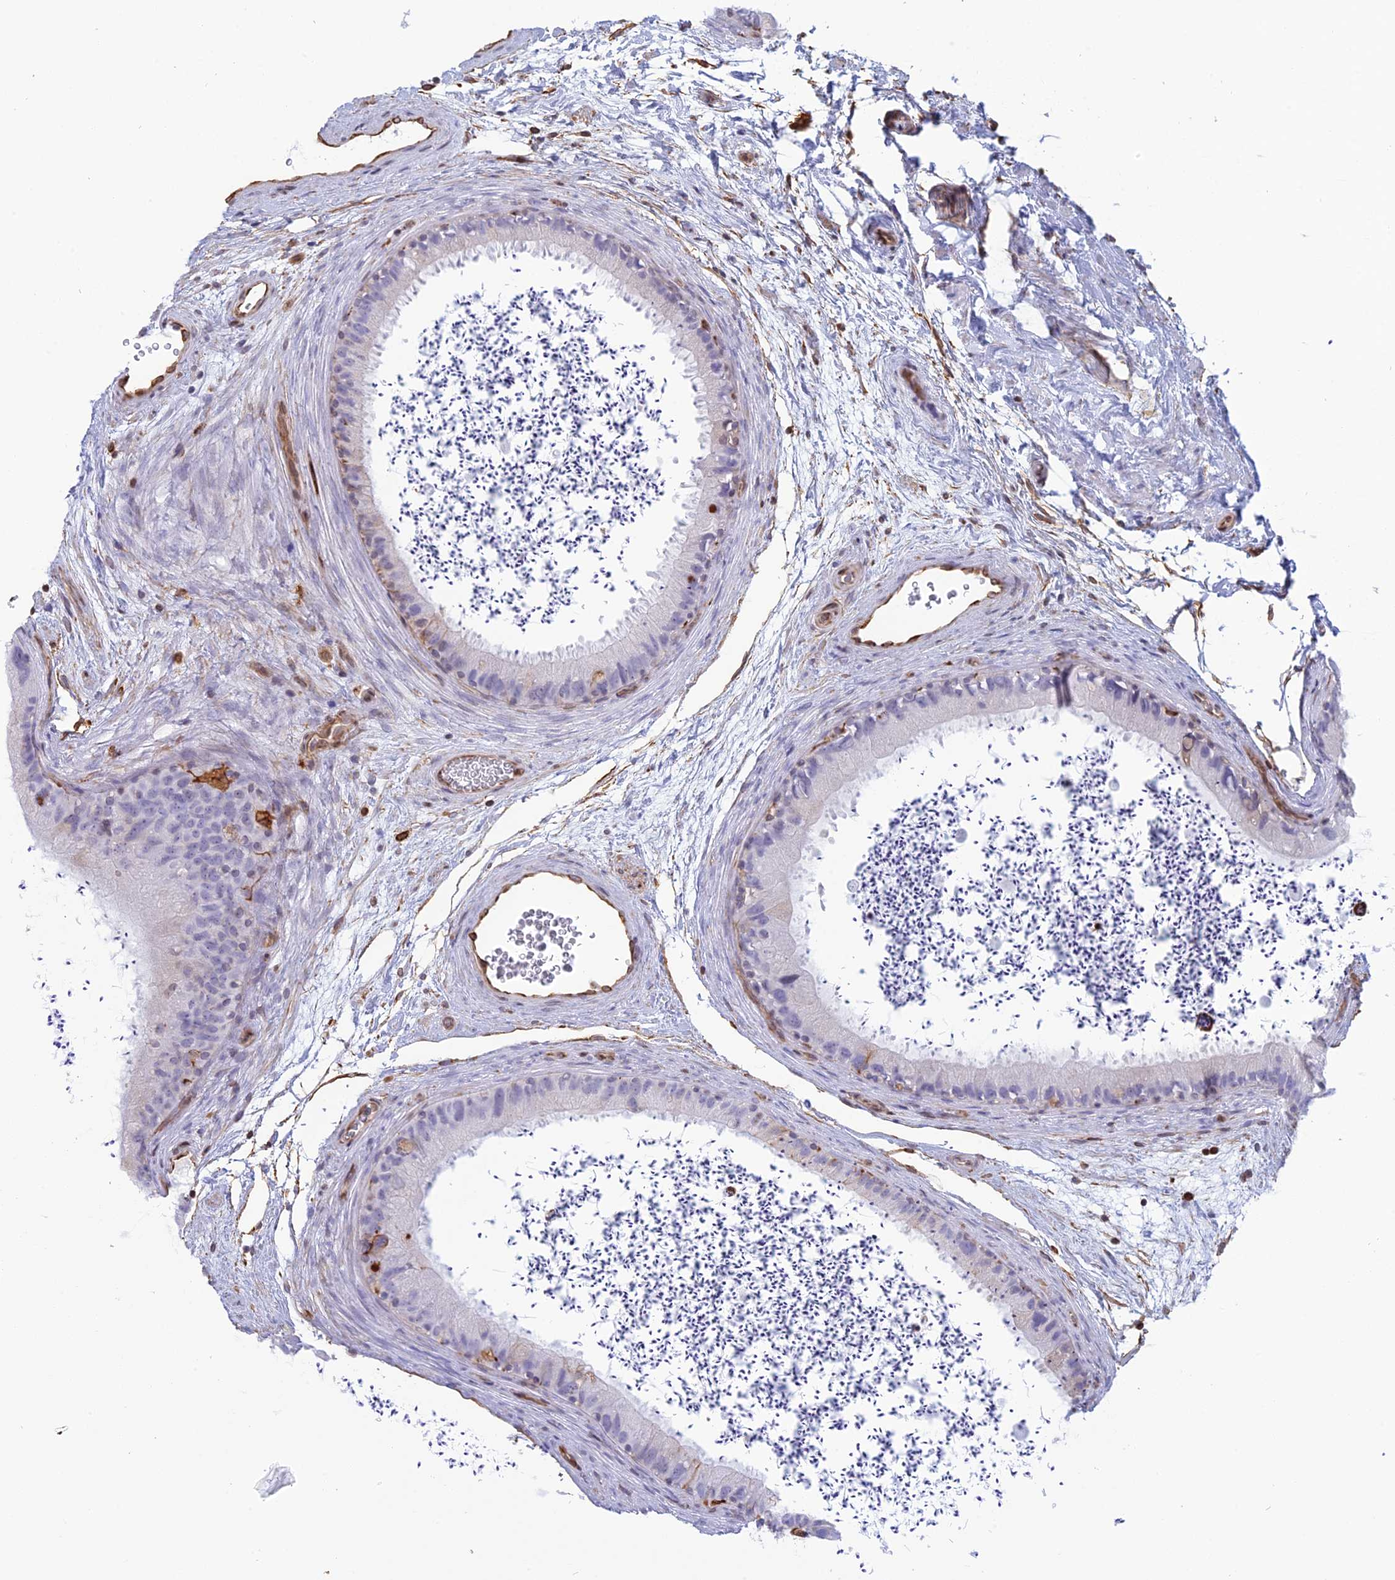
{"staining": {"intensity": "moderate", "quantity": "<25%", "location": "cytoplasmic/membranous"}, "tissue": "epididymis", "cell_type": "Glandular cells", "image_type": "normal", "snomed": [{"axis": "morphology", "description": "Normal tissue, NOS"}, {"axis": "topography", "description": "Epididymis, spermatic cord, NOS"}], "caption": "Immunohistochemistry of benign epididymis demonstrates low levels of moderate cytoplasmic/membranous staining in approximately <25% of glandular cells. The staining is performed using DAB brown chromogen to label protein expression. The nuclei are counter-stained blue using hematoxylin.", "gene": "APOBR", "patient": {"sex": "male", "age": 50}}